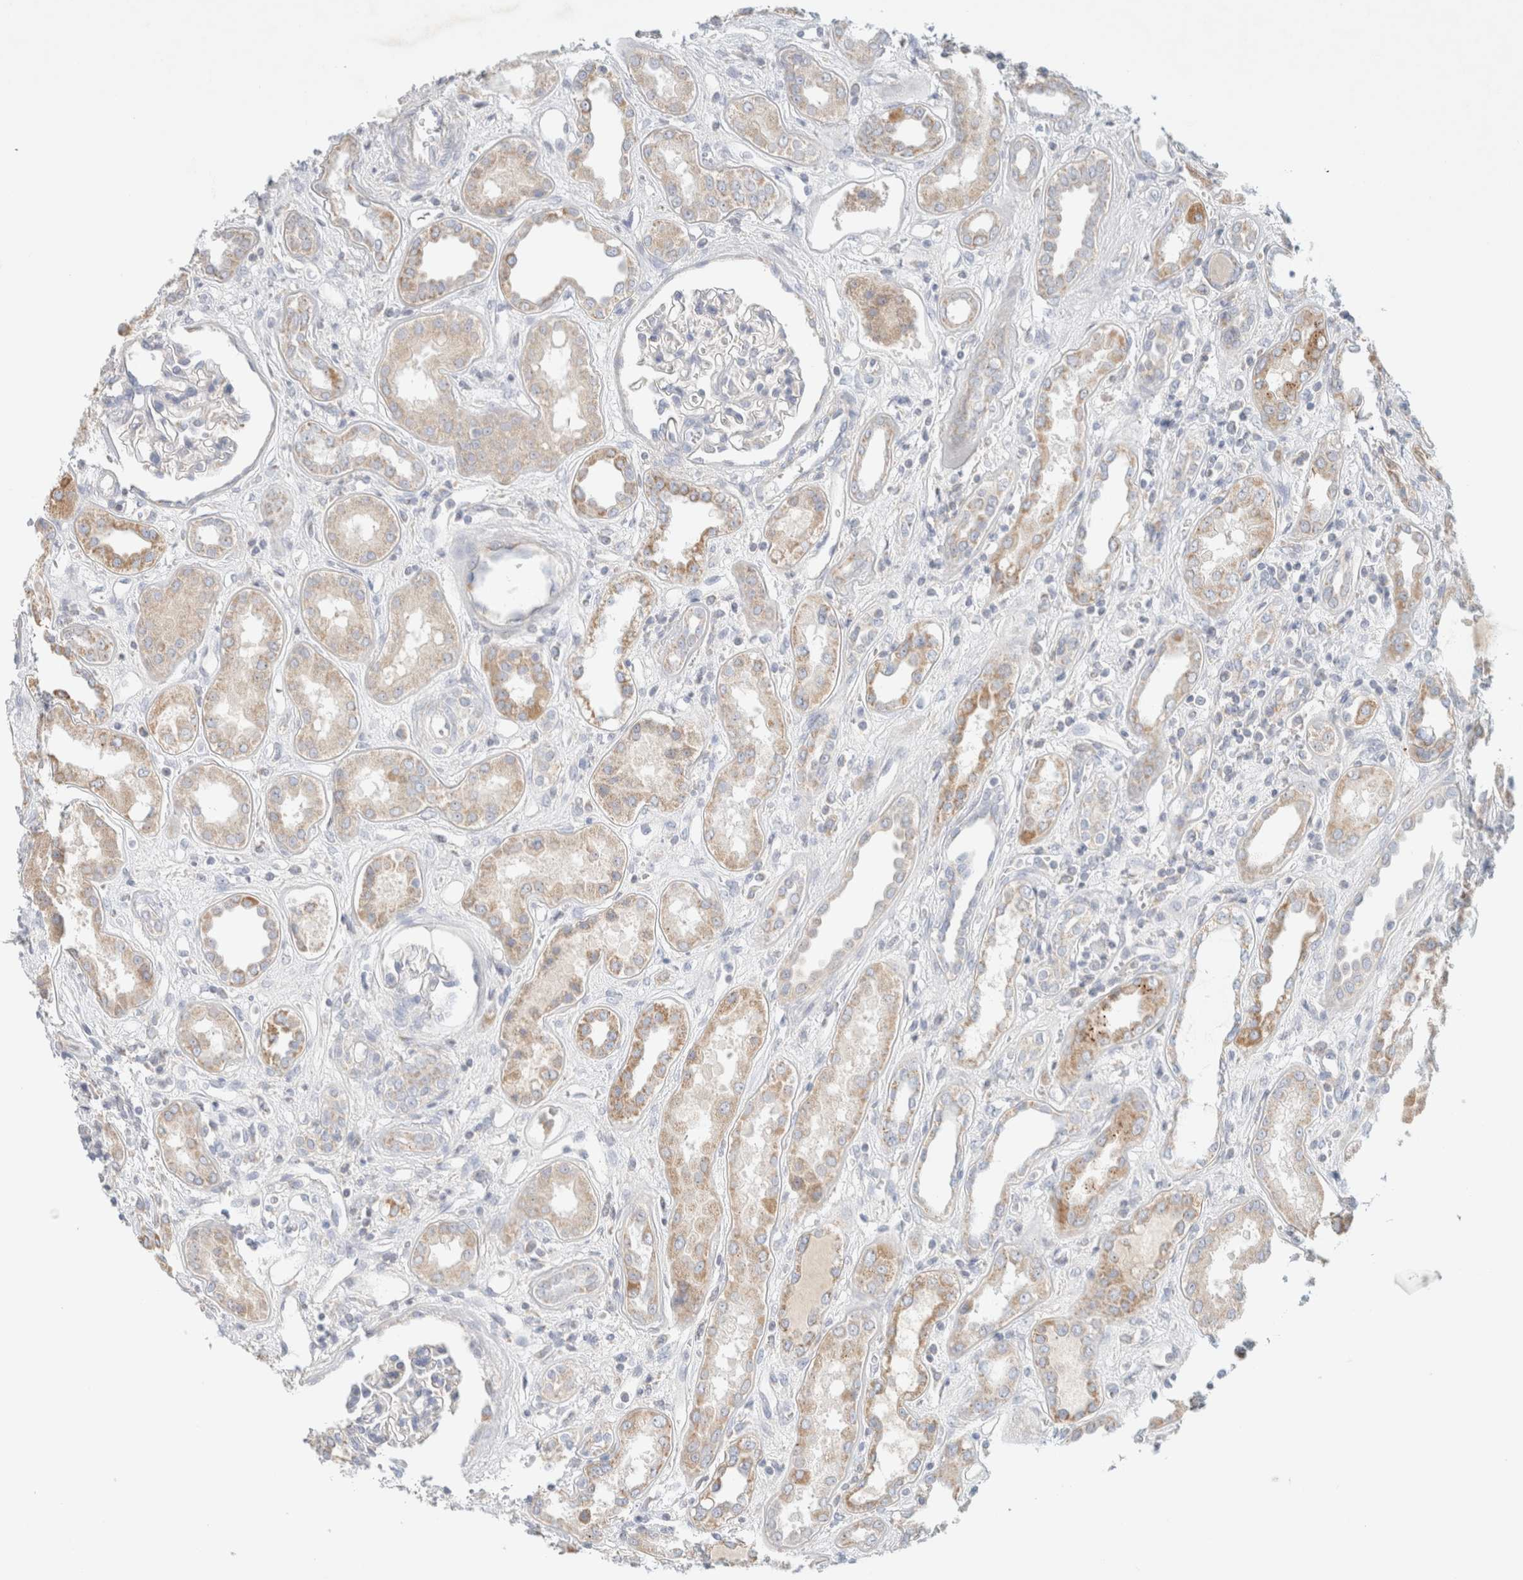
{"staining": {"intensity": "negative", "quantity": "none", "location": "none"}, "tissue": "kidney", "cell_type": "Cells in glomeruli", "image_type": "normal", "snomed": [{"axis": "morphology", "description": "Normal tissue, NOS"}, {"axis": "topography", "description": "Kidney"}], "caption": "Cells in glomeruli show no significant protein expression in unremarkable kidney. (DAB IHC with hematoxylin counter stain).", "gene": "HEXD", "patient": {"sex": "male", "age": 59}}